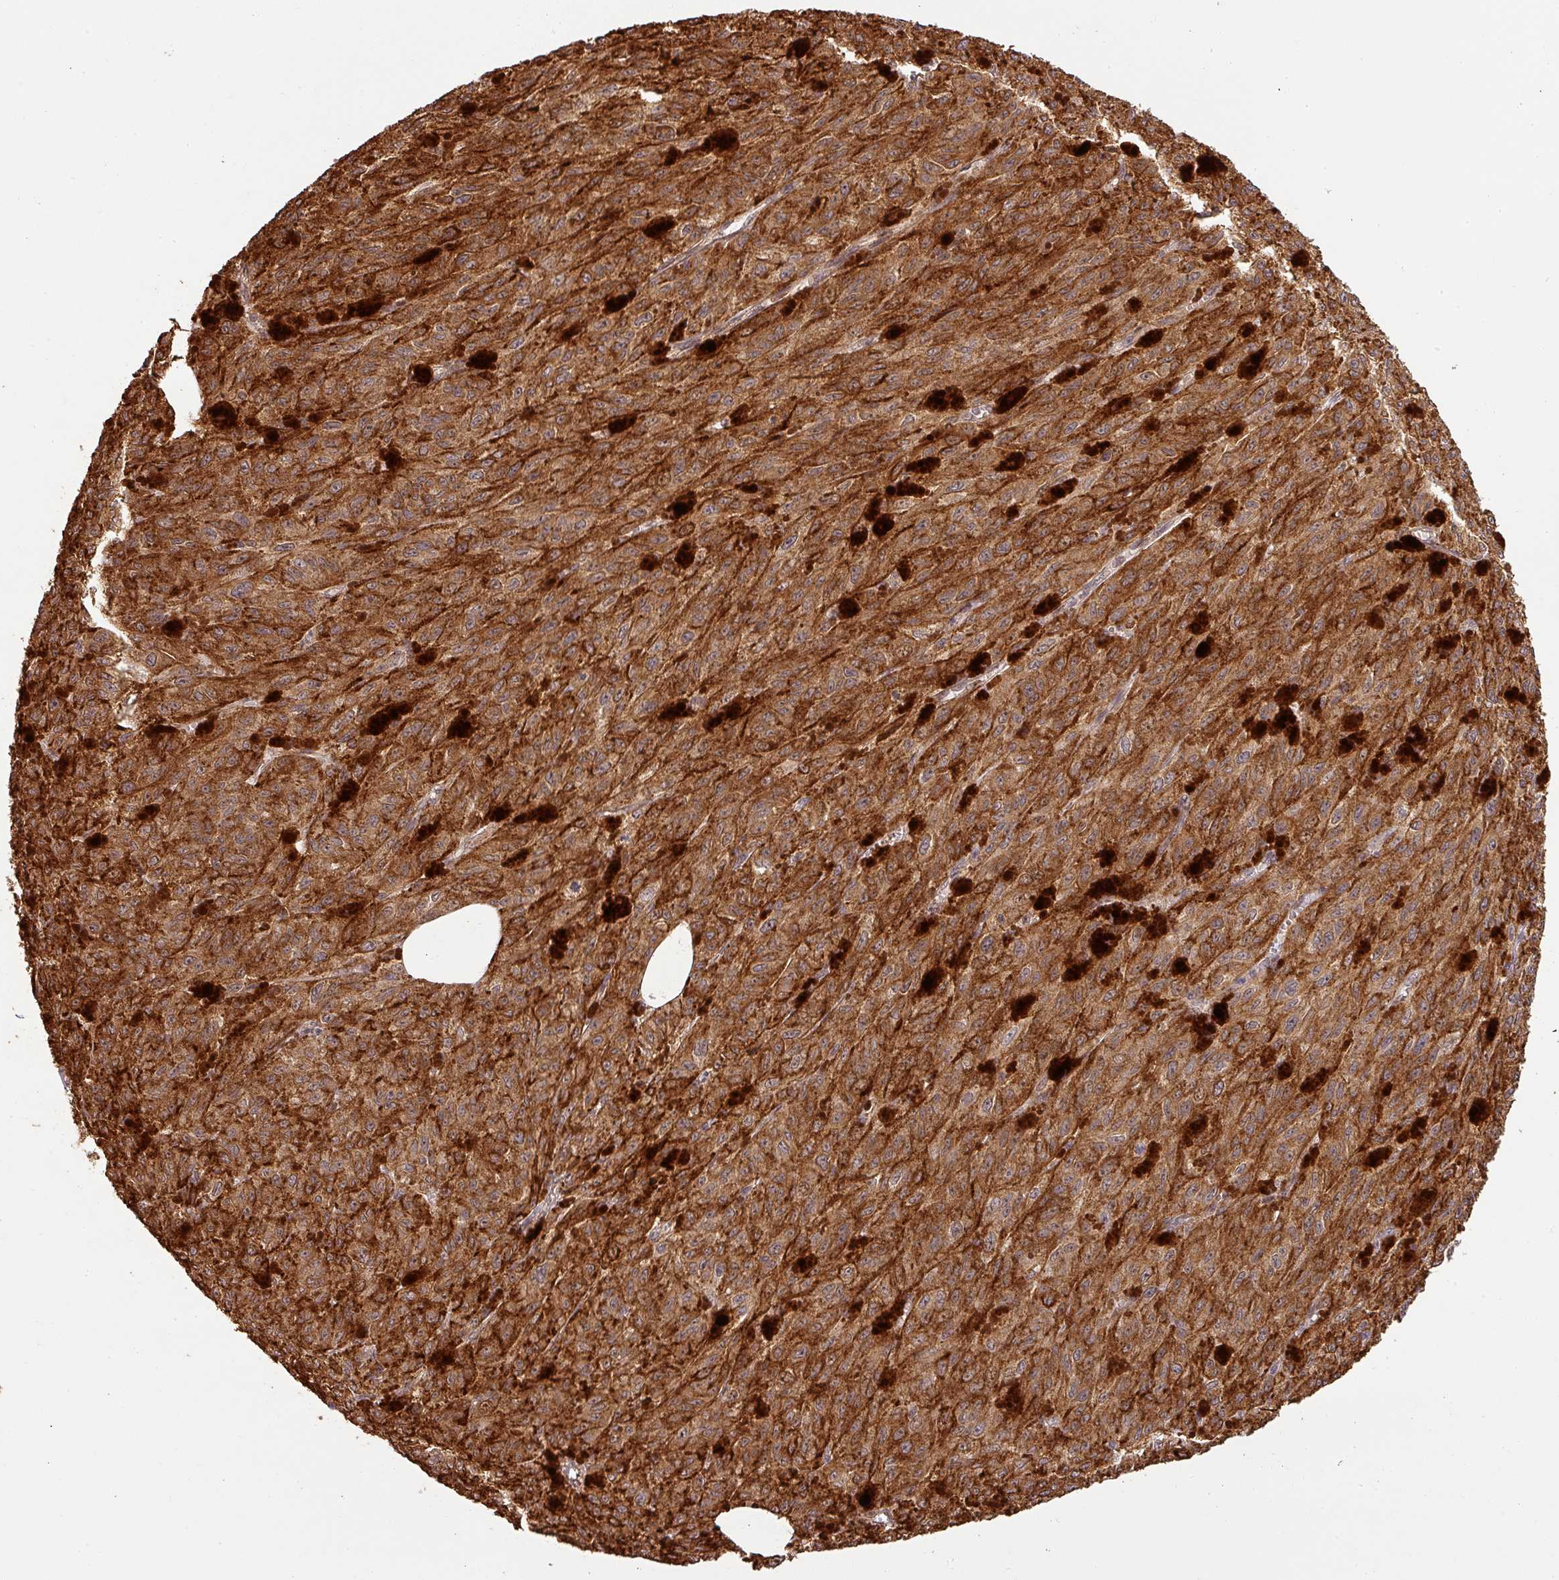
{"staining": {"intensity": "strong", "quantity": ">75%", "location": "cytoplasmic/membranous"}, "tissue": "melanoma", "cell_type": "Tumor cells", "image_type": "cancer", "snomed": [{"axis": "morphology", "description": "Malignant melanoma, NOS"}, {"axis": "topography", "description": "Skin"}], "caption": "About >75% of tumor cells in human malignant melanoma exhibit strong cytoplasmic/membranous protein positivity as visualized by brown immunohistochemical staining.", "gene": "BPIFB3", "patient": {"sex": "female", "age": 52}}